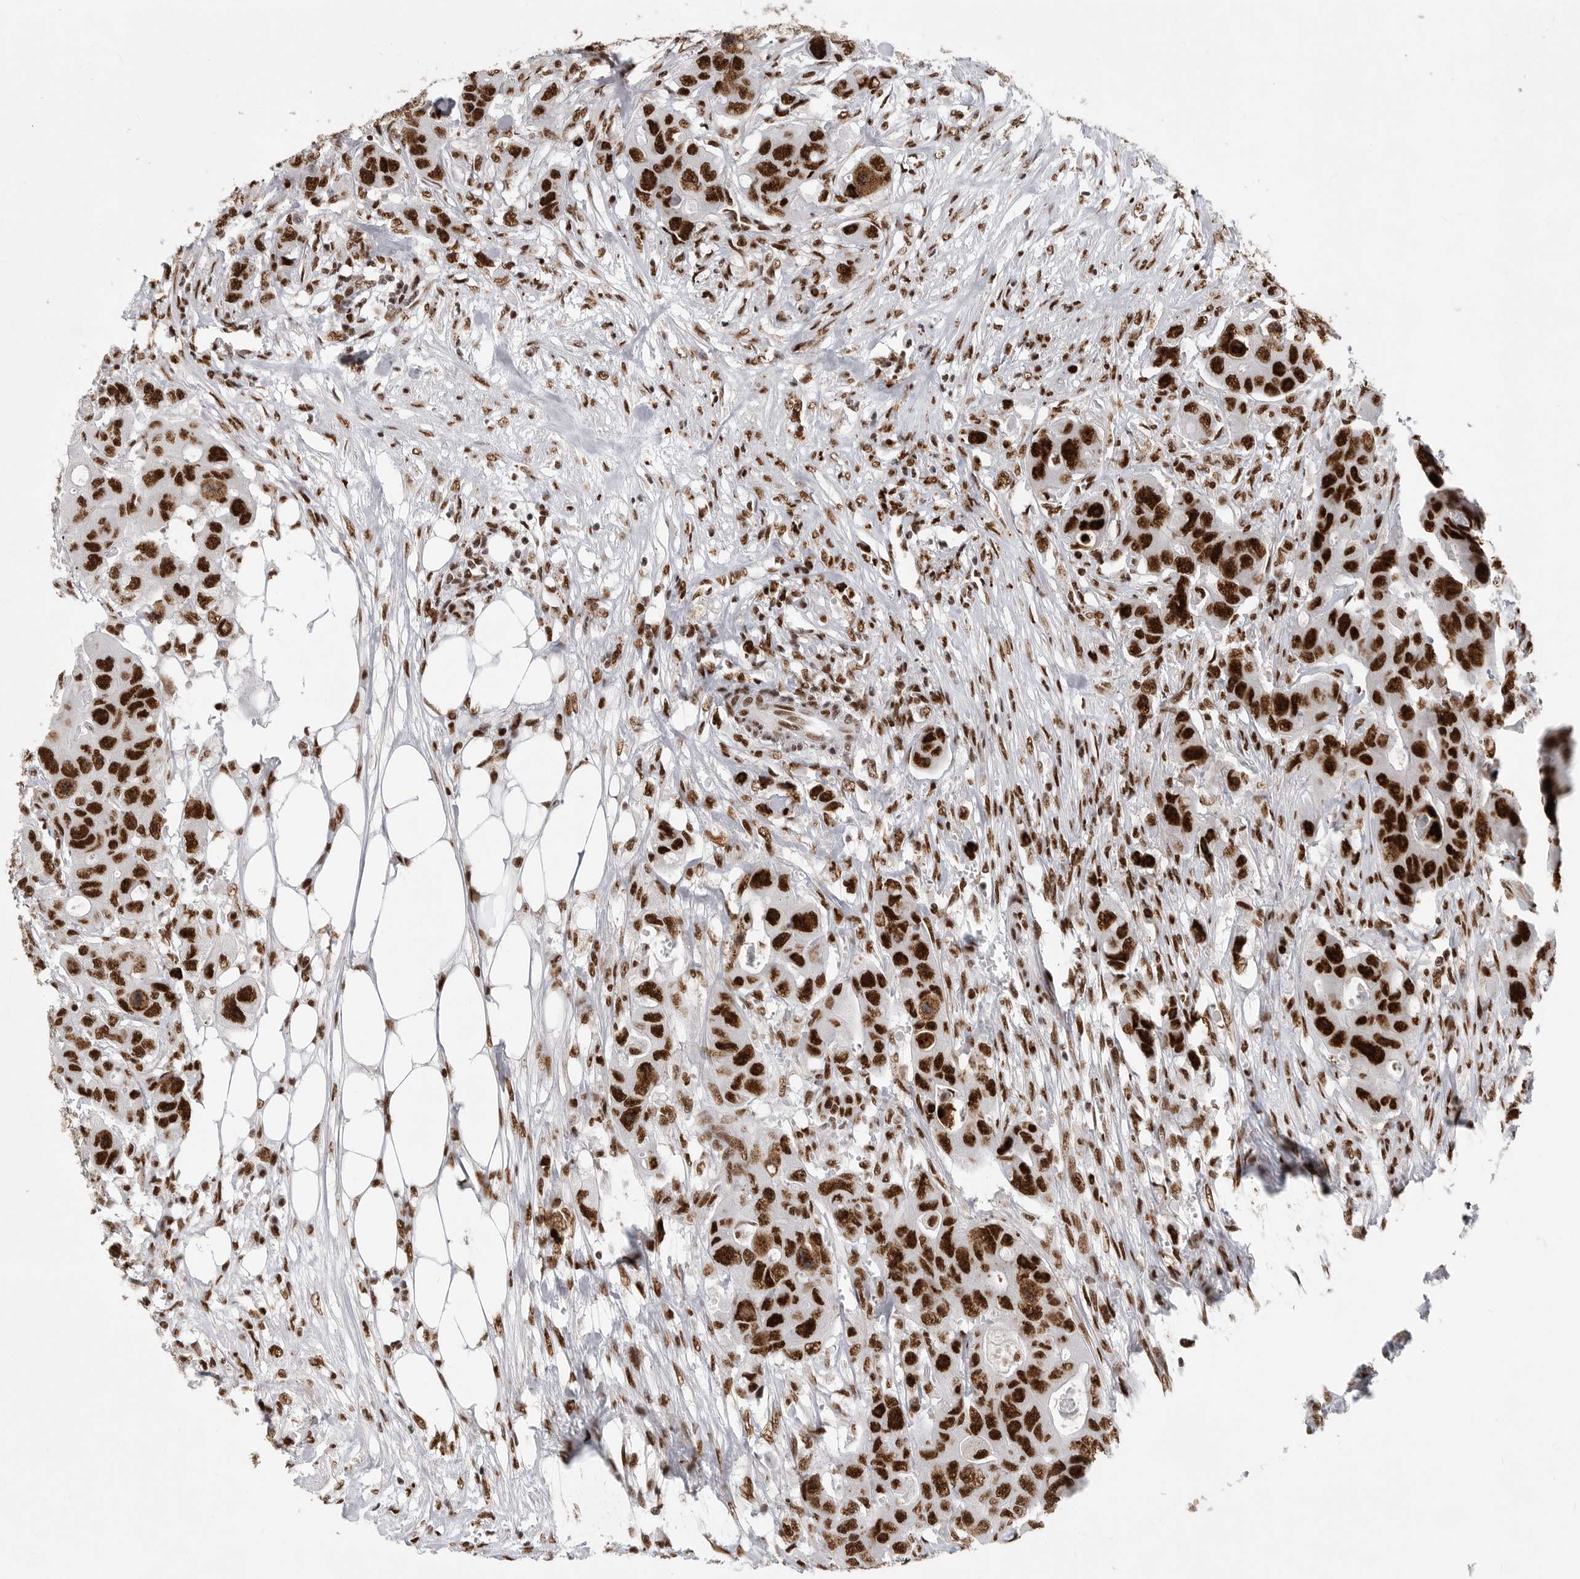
{"staining": {"intensity": "strong", "quantity": ">75%", "location": "nuclear"}, "tissue": "colorectal cancer", "cell_type": "Tumor cells", "image_type": "cancer", "snomed": [{"axis": "morphology", "description": "Adenocarcinoma, NOS"}, {"axis": "topography", "description": "Colon"}], "caption": "Immunohistochemical staining of colorectal cancer reveals high levels of strong nuclear protein positivity in about >75% of tumor cells.", "gene": "BCLAF1", "patient": {"sex": "female", "age": 46}}